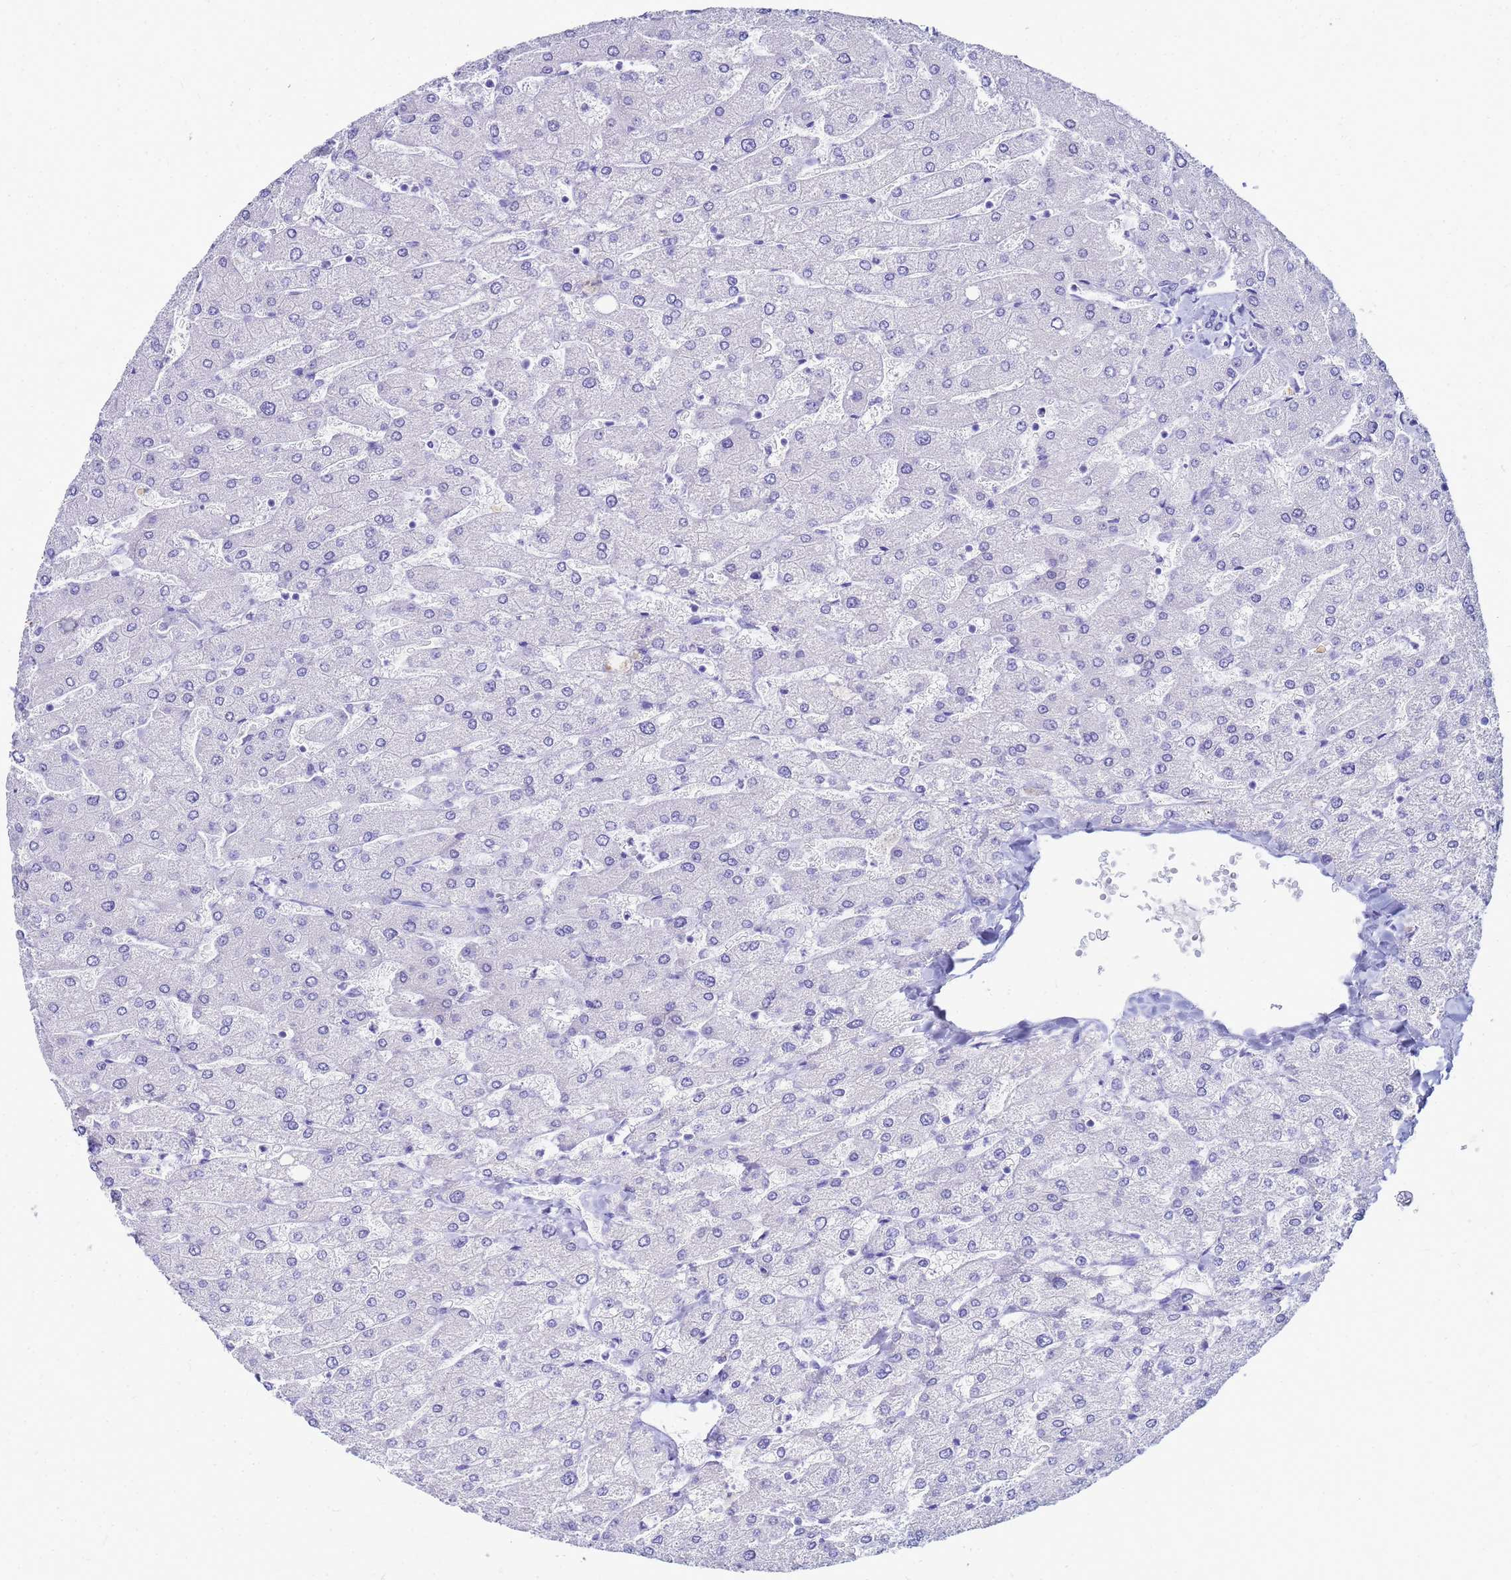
{"staining": {"intensity": "negative", "quantity": "none", "location": "none"}, "tissue": "liver", "cell_type": "Cholangiocytes", "image_type": "normal", "snomed": [{"axis": "morphology", "description": "Normal tissue, NOS"}, {"axis": "topography", "description": "Liver"}], "caption": "IHC image of normal liver: liver stained with DAB displays no significant protein staining in cholangiocytes. (DAB (3,3'-diaminobenzidine) immunohistochemistry with hematoxylin counter stain).", "gene": "CKB", "patient": {"sex": "male", "age": 55}}